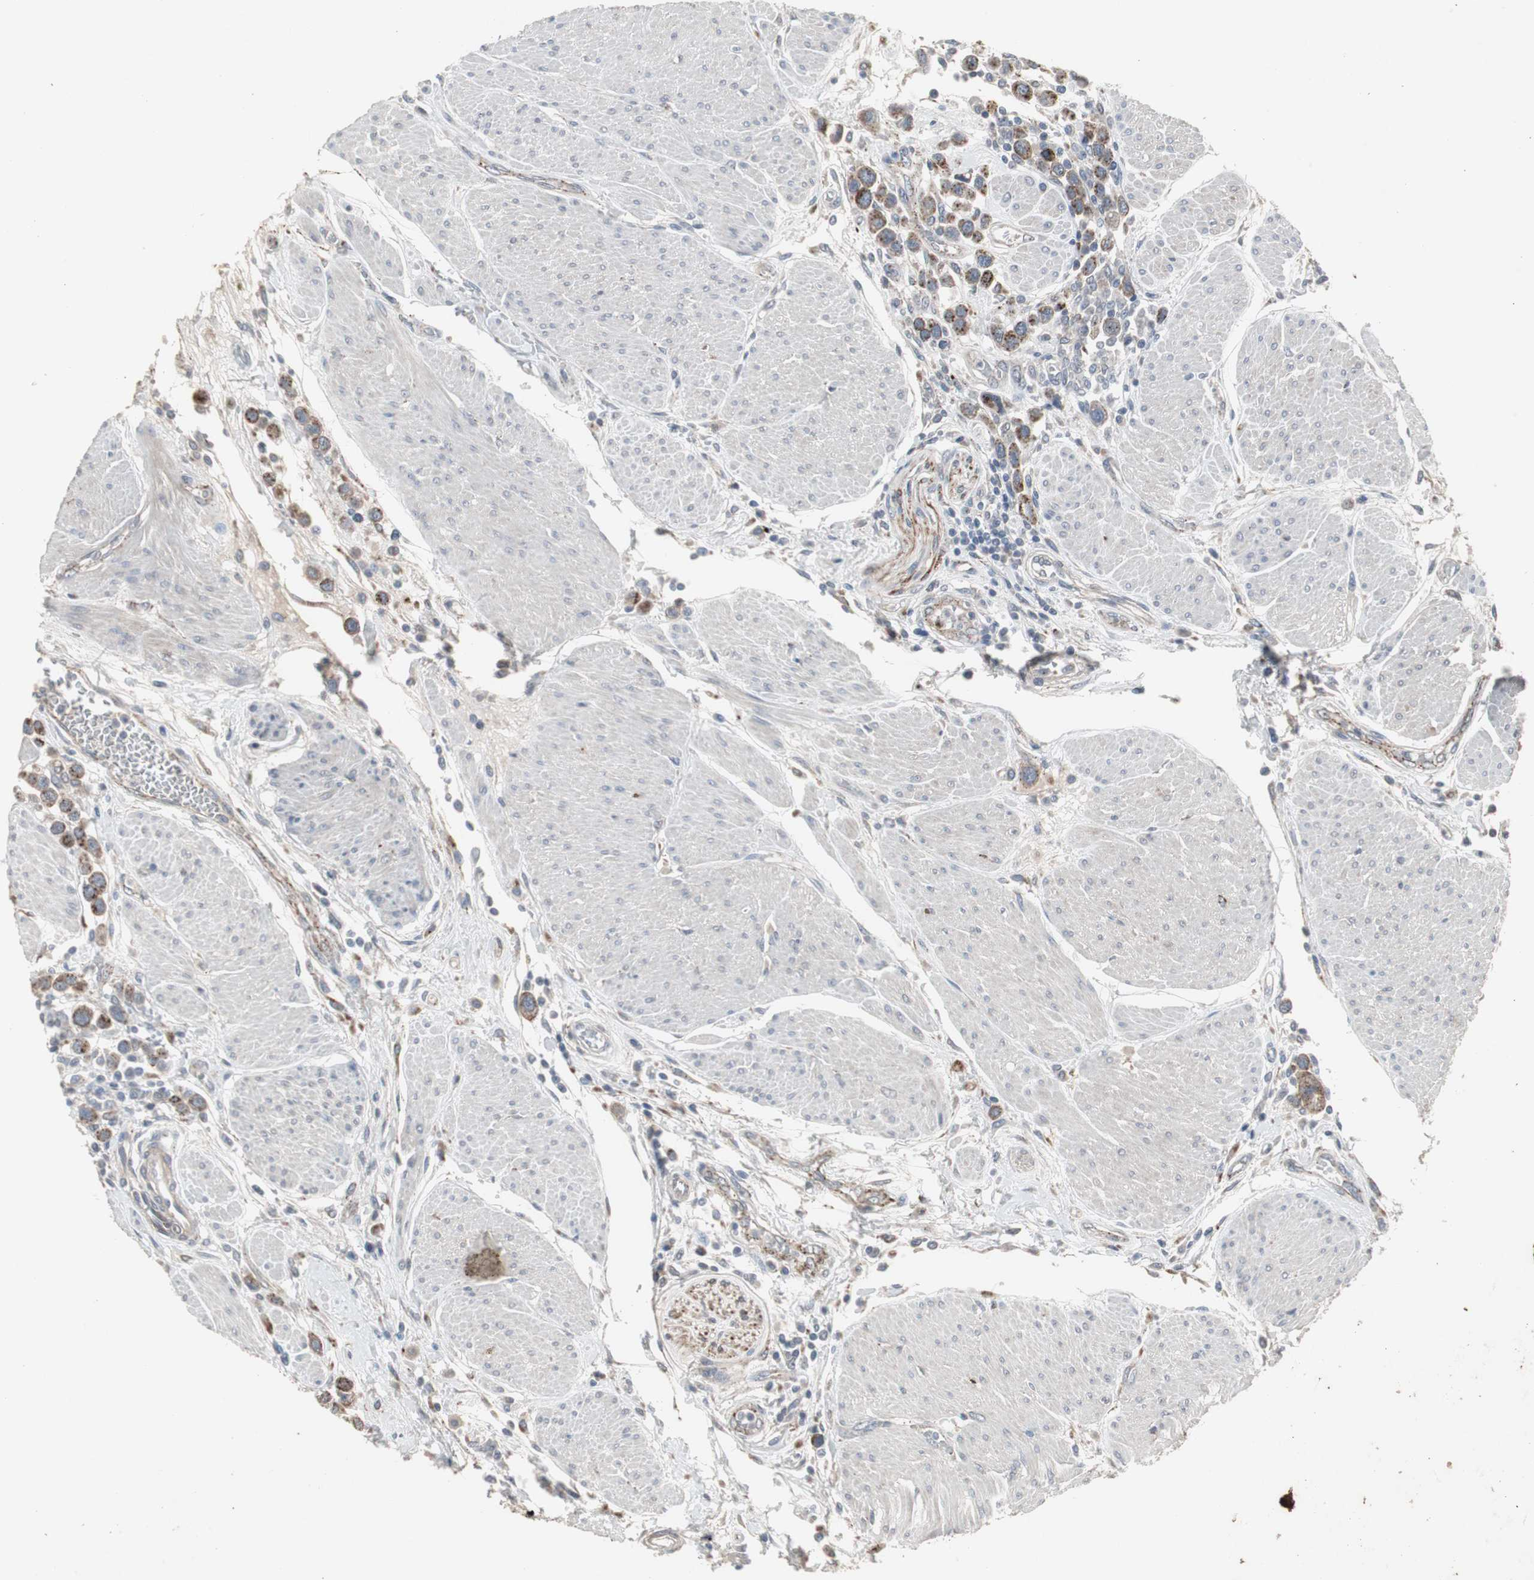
{"staining": {"intensity": "strong", "quantity": ">75%", "location": "cytoplasmic/membranous"}, "tissue": "urothelial cancer", "cell_type": "Tumor cells", "image_type": "cancer", "snomed": [{"axis": "morphology", "description": "Urothelial carcinoma, High grade"}, {"axis": "topography", "description": "Urinary bladder"}], "caption": "Immunohistochemistry (IHC) micrograph of human high-grade urothelial carcinoma stained for a protein (brown), which demonstrates high levels of strong cytoplasmic/membranous positivity in about >75% of tumor cells.", "gene": "GBA1", "patient": {"sex": "male", "age": 50}}